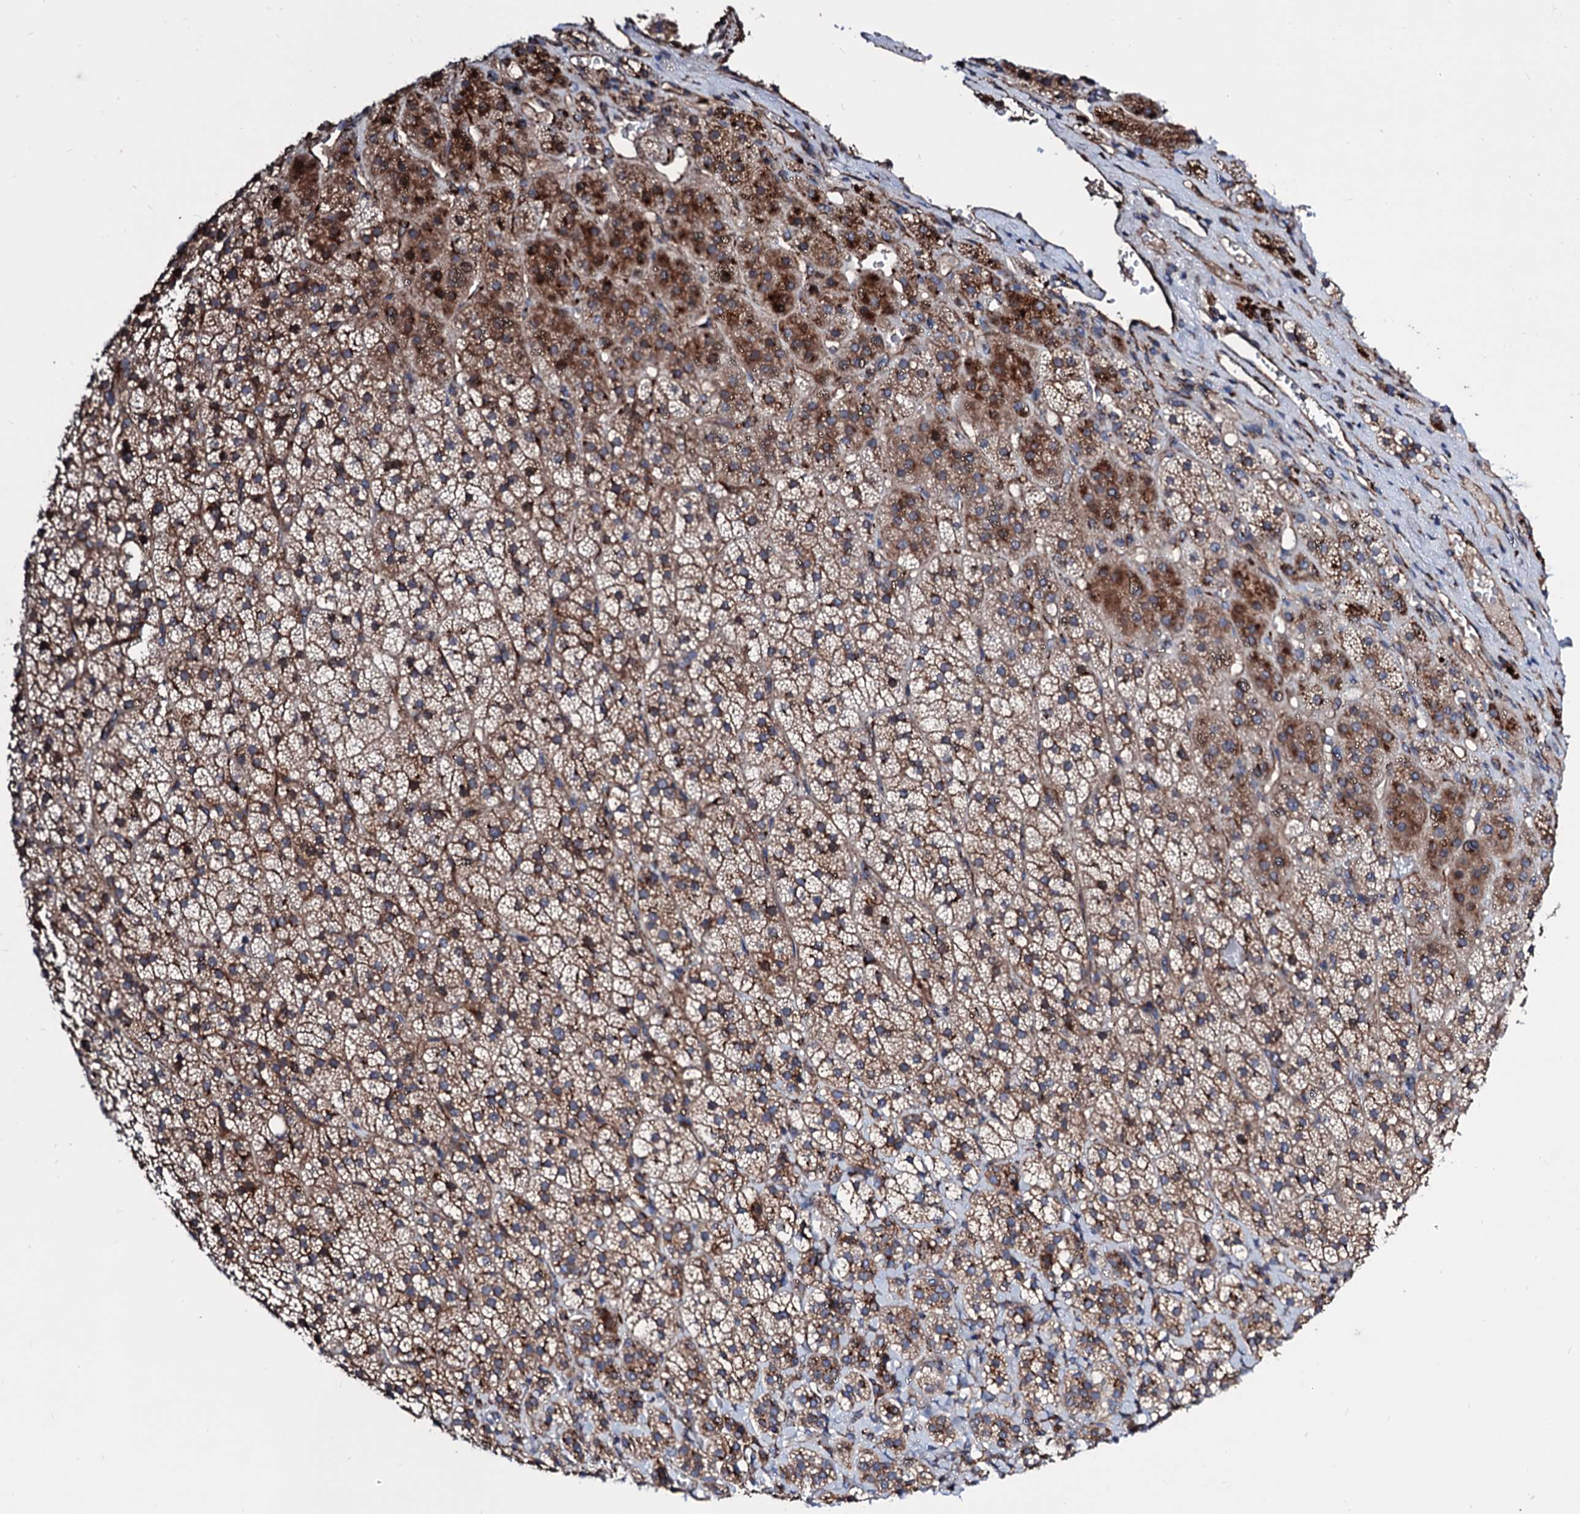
{"staining": {"intensity": "moderate", "quantity": "25%-75%", "location": "cytoplasmic/membranous"}, "tissue": "adrenal gland", "cell_type": "Glandular cells", "image_type": "normal", "snomed": [{"axis": "morphology", "description": "Normal tissue, NOS"}, {"axis": "topography", "description": "Adrenal gland"}], "caption": "Adrenal gland stained with IHC demonstrates moderate cytoplasmic/membranous expression in approximately 25%-75% of glandular cells. (DAB (3,3'-diaminobenzidine) IHC with brightfield microscopy, high magnification).", "gene": "WDR11", "patient": {"sex": "female", "age": 44}}